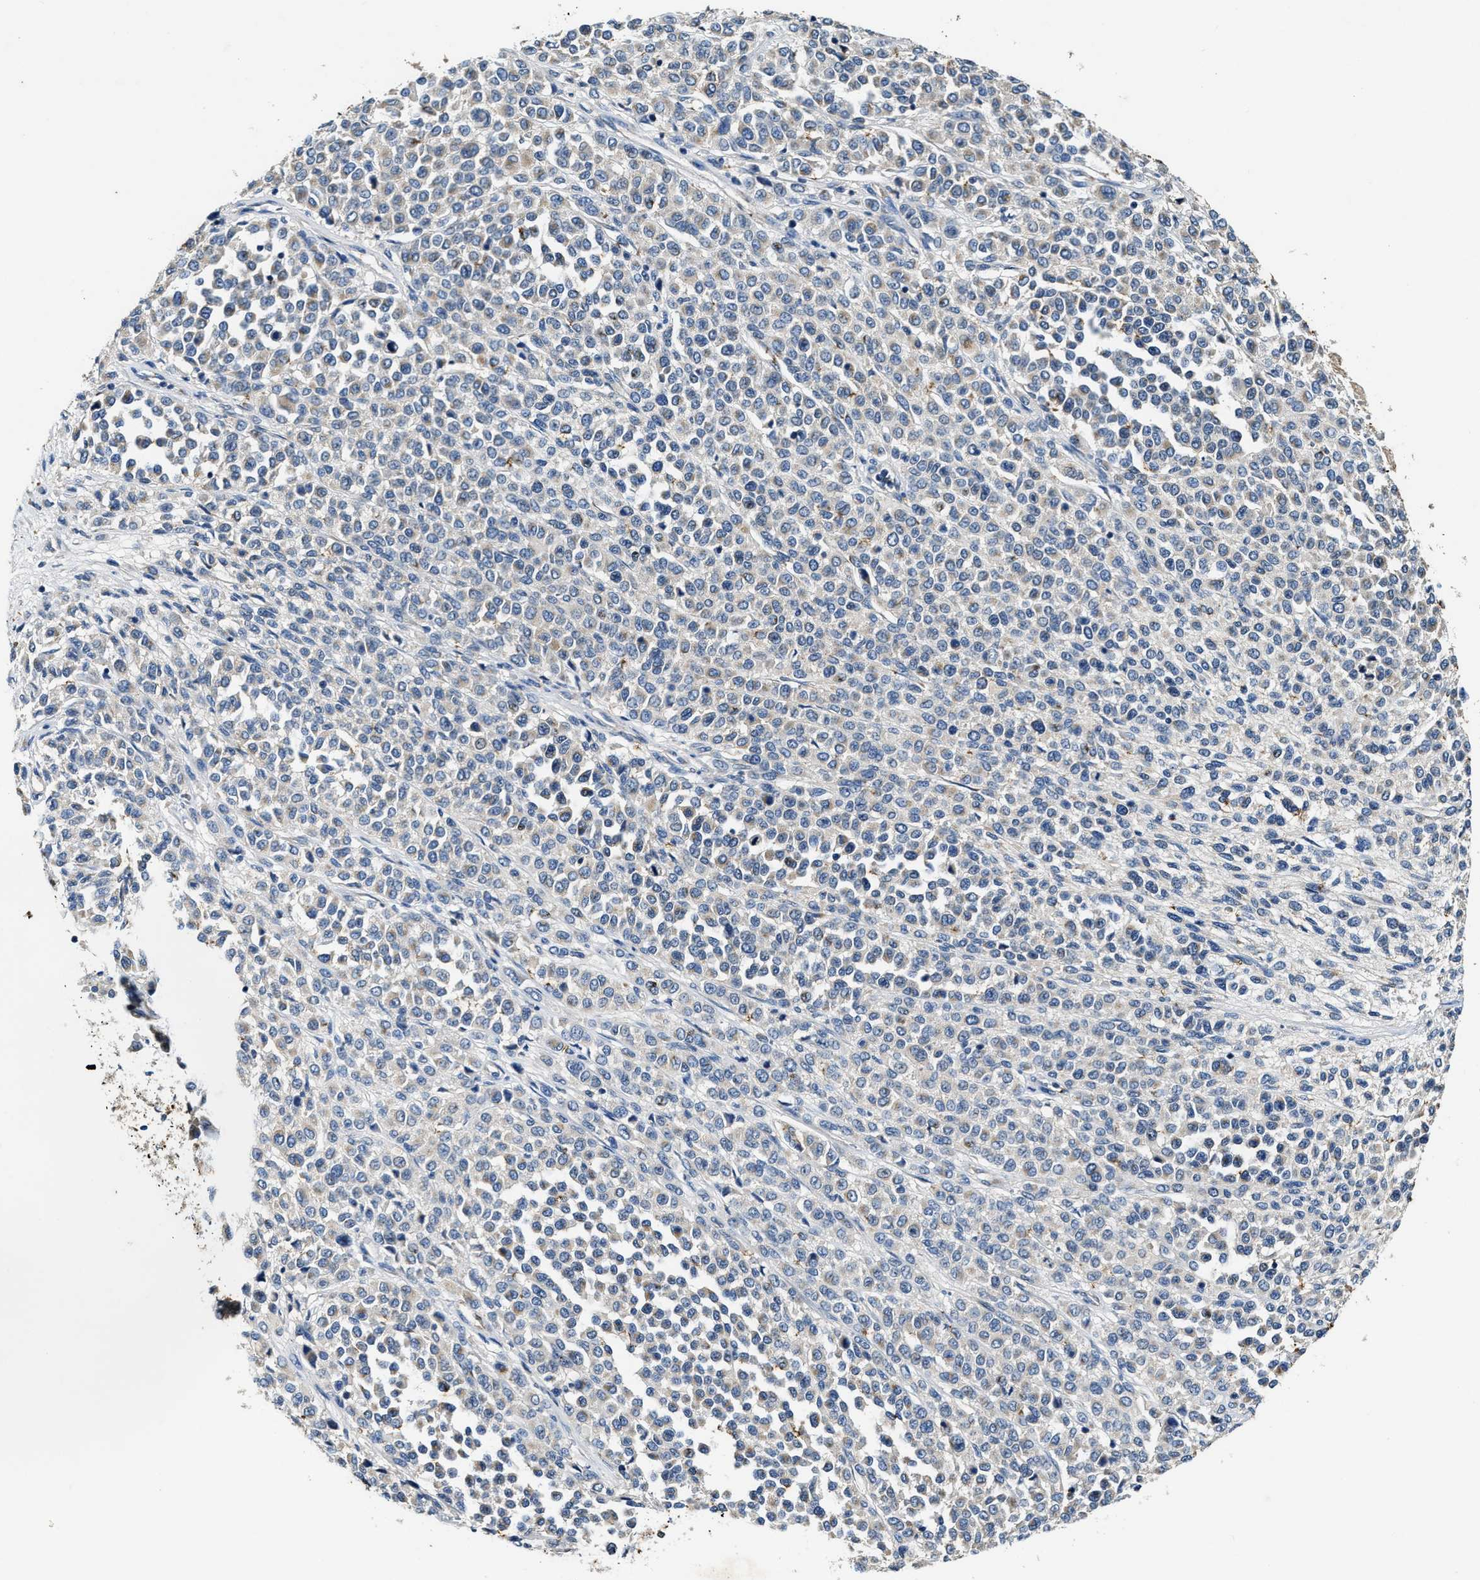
{"staining": {"intensity": "negative", "quantity": "none", "location": "none"}, "tissue": "melanoma", "cell_type": "Tumor cells", "image_type": "cancer", "snomed": [{"axis": "morphology", "description": "Malignant melanoma, Metastatic site"}, {"axis": "topography", "description": "Pancreas"}], "caption": "Immunohistochemistry (IHC) photomicrograph of neoplastic tissue: human malignant melanoma (metastatic site) stained with DAB (3,3'-diaminobenzidine) shows no significant protein expression in tumor cells.", "gene": "SLC25A25", "patient": {"sex": "female", "age": 30}}